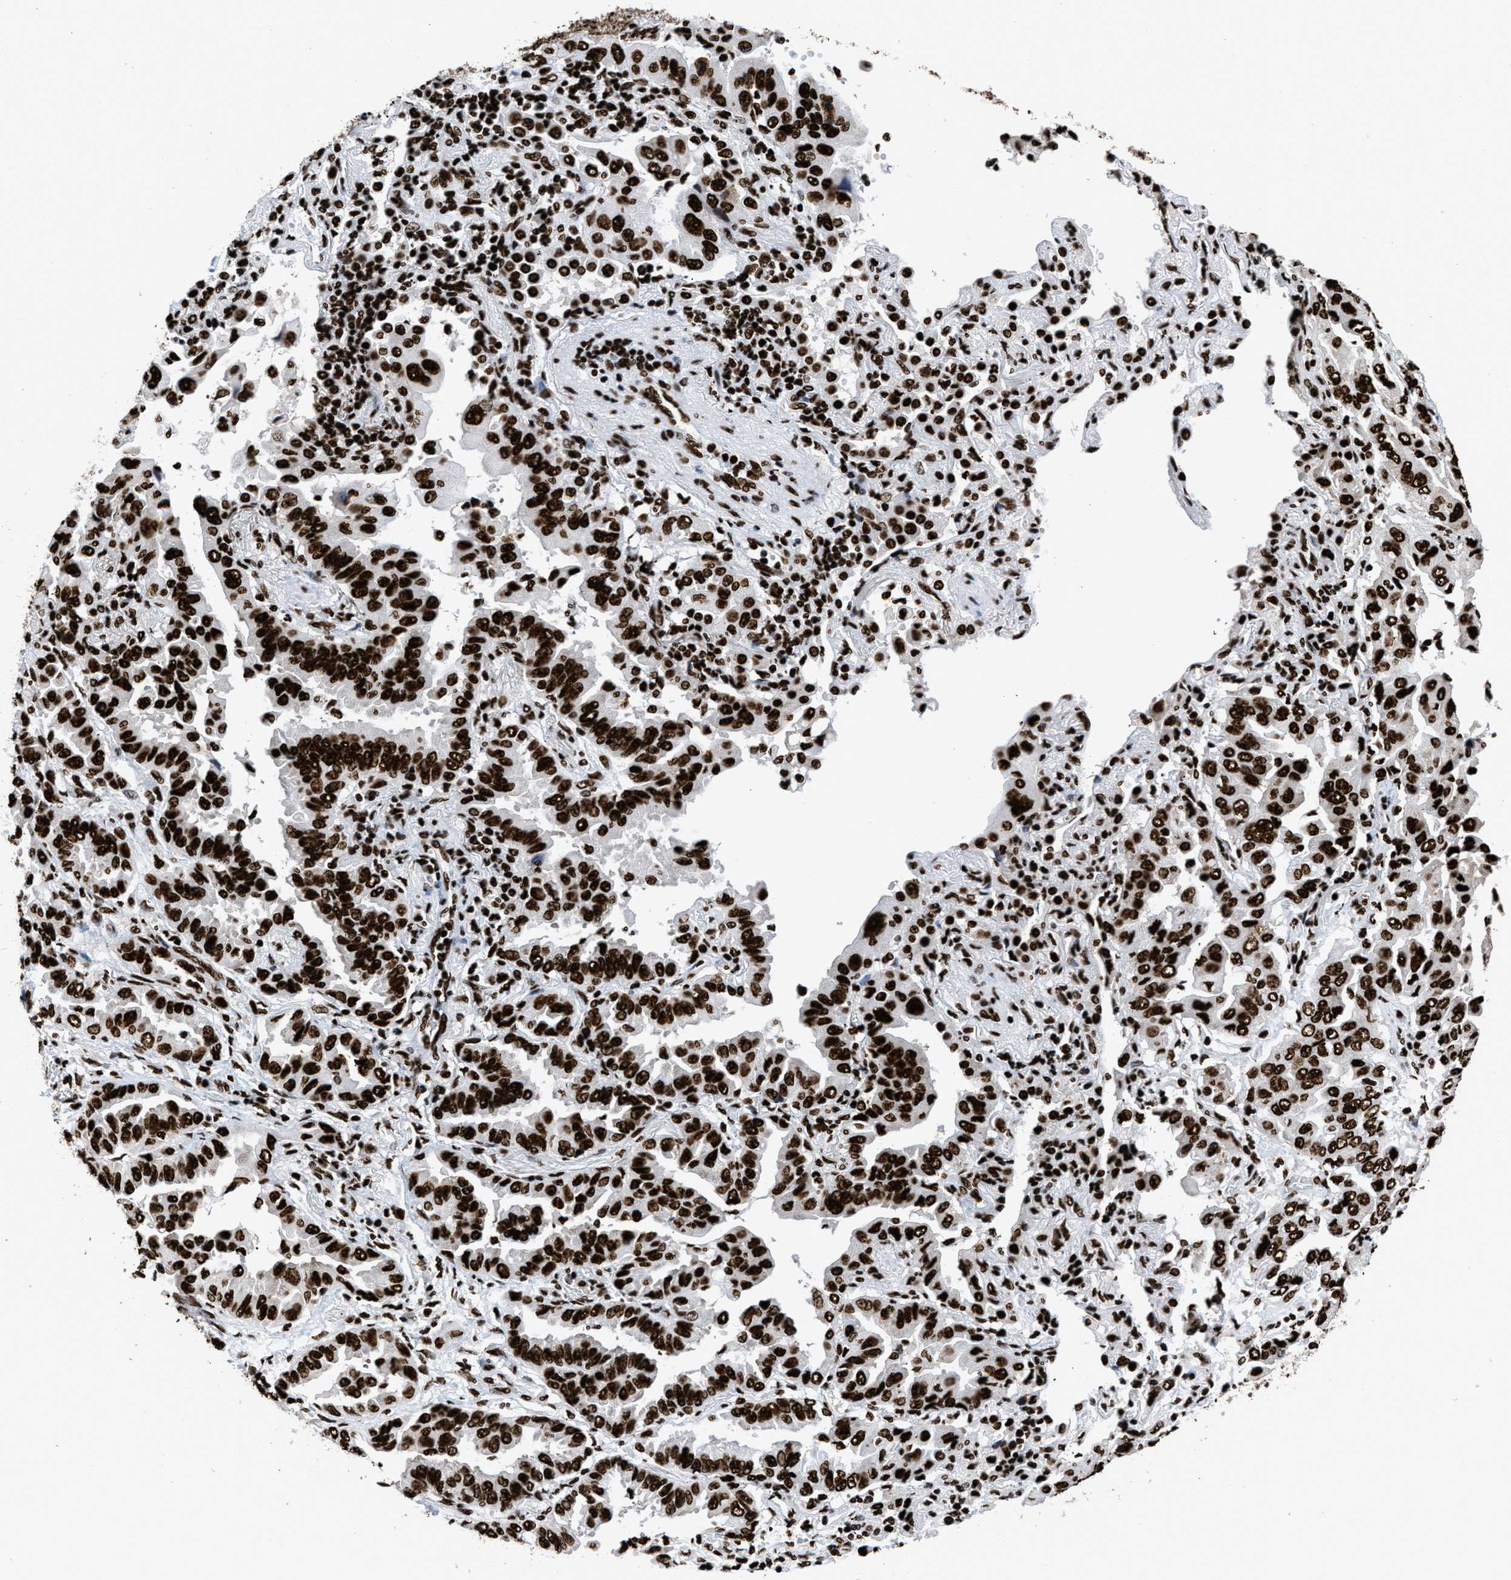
{"staining": {"intensity": "strong", "quantity": ">75%", "location": "nuclear"}, "tissue": "lung cancer", "cell_type": "Tumor cells", "image_type": "cancer", "snomed": [{"axis": "morphology", "description": "Adenocarcinoma, NOS"}, {"axis": "topography", "description": "Lung"}], "caption": "Protein staining displays strong nuclear expression in approximately >75% of tumor cells in lung adenocarcinoma.", "gene": "HNRNPM", "patient": {"sex": "female", "age": 65}}